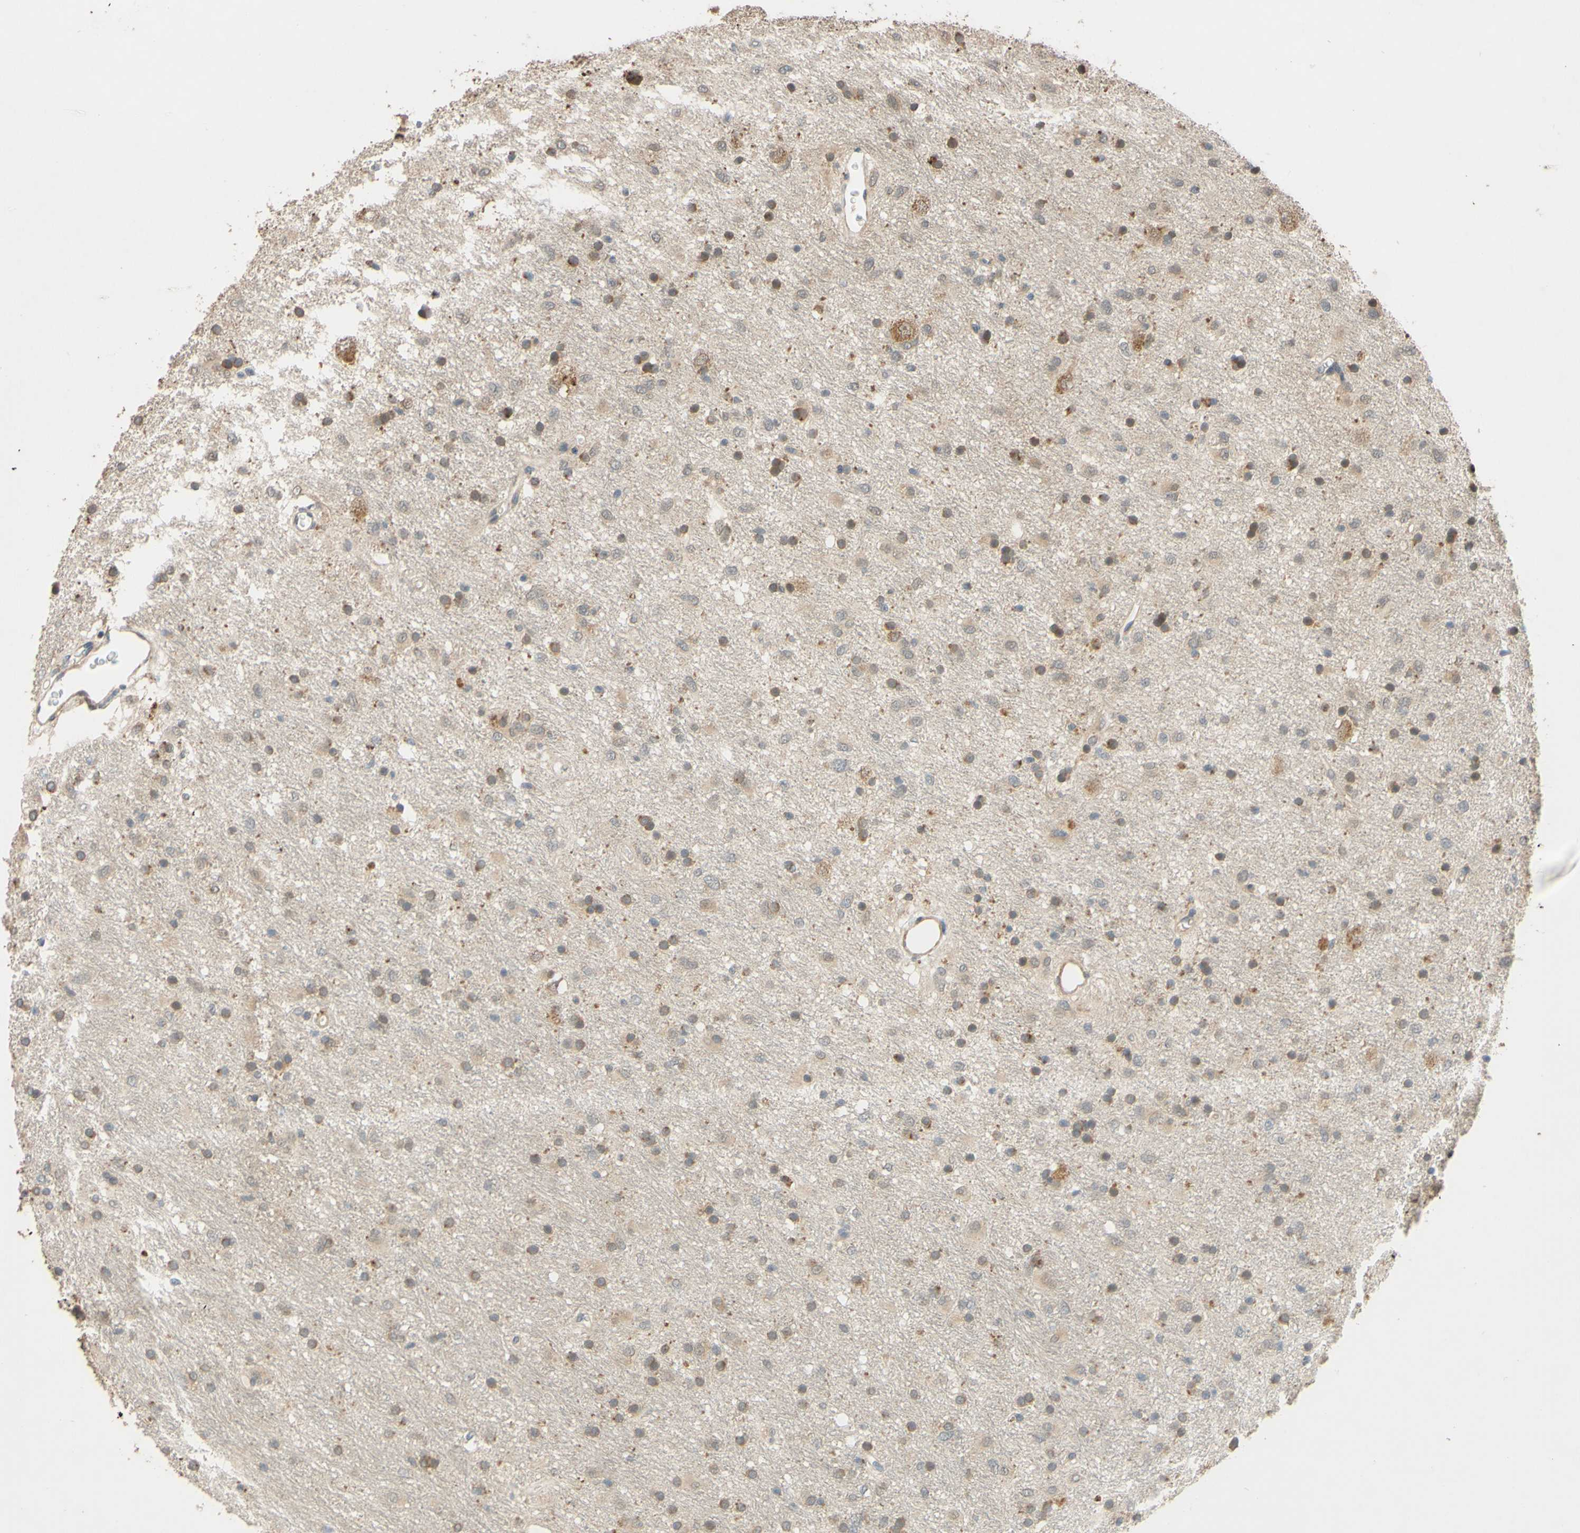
{"staining": {"intensity": "weak", "quantity": ">75%", "location": "cytoplasmic/membranous"}, "tissue": "glioma", "cell_type": "Tumor cells", "image_type": "cancer", "snomed": [{"axis": "morphology", "description": "Glioma, malignant, Low grade"}, {"axis": "topography", "description": "Brain"}], "caption": "Immunohistochemistry (IHC) of glioma reveals low levels of weak cytoplasmic/membranous staining in about >75% of tumor cells.", "gene": "GATA1", "patient": {"sex": "male", "age": 77}}